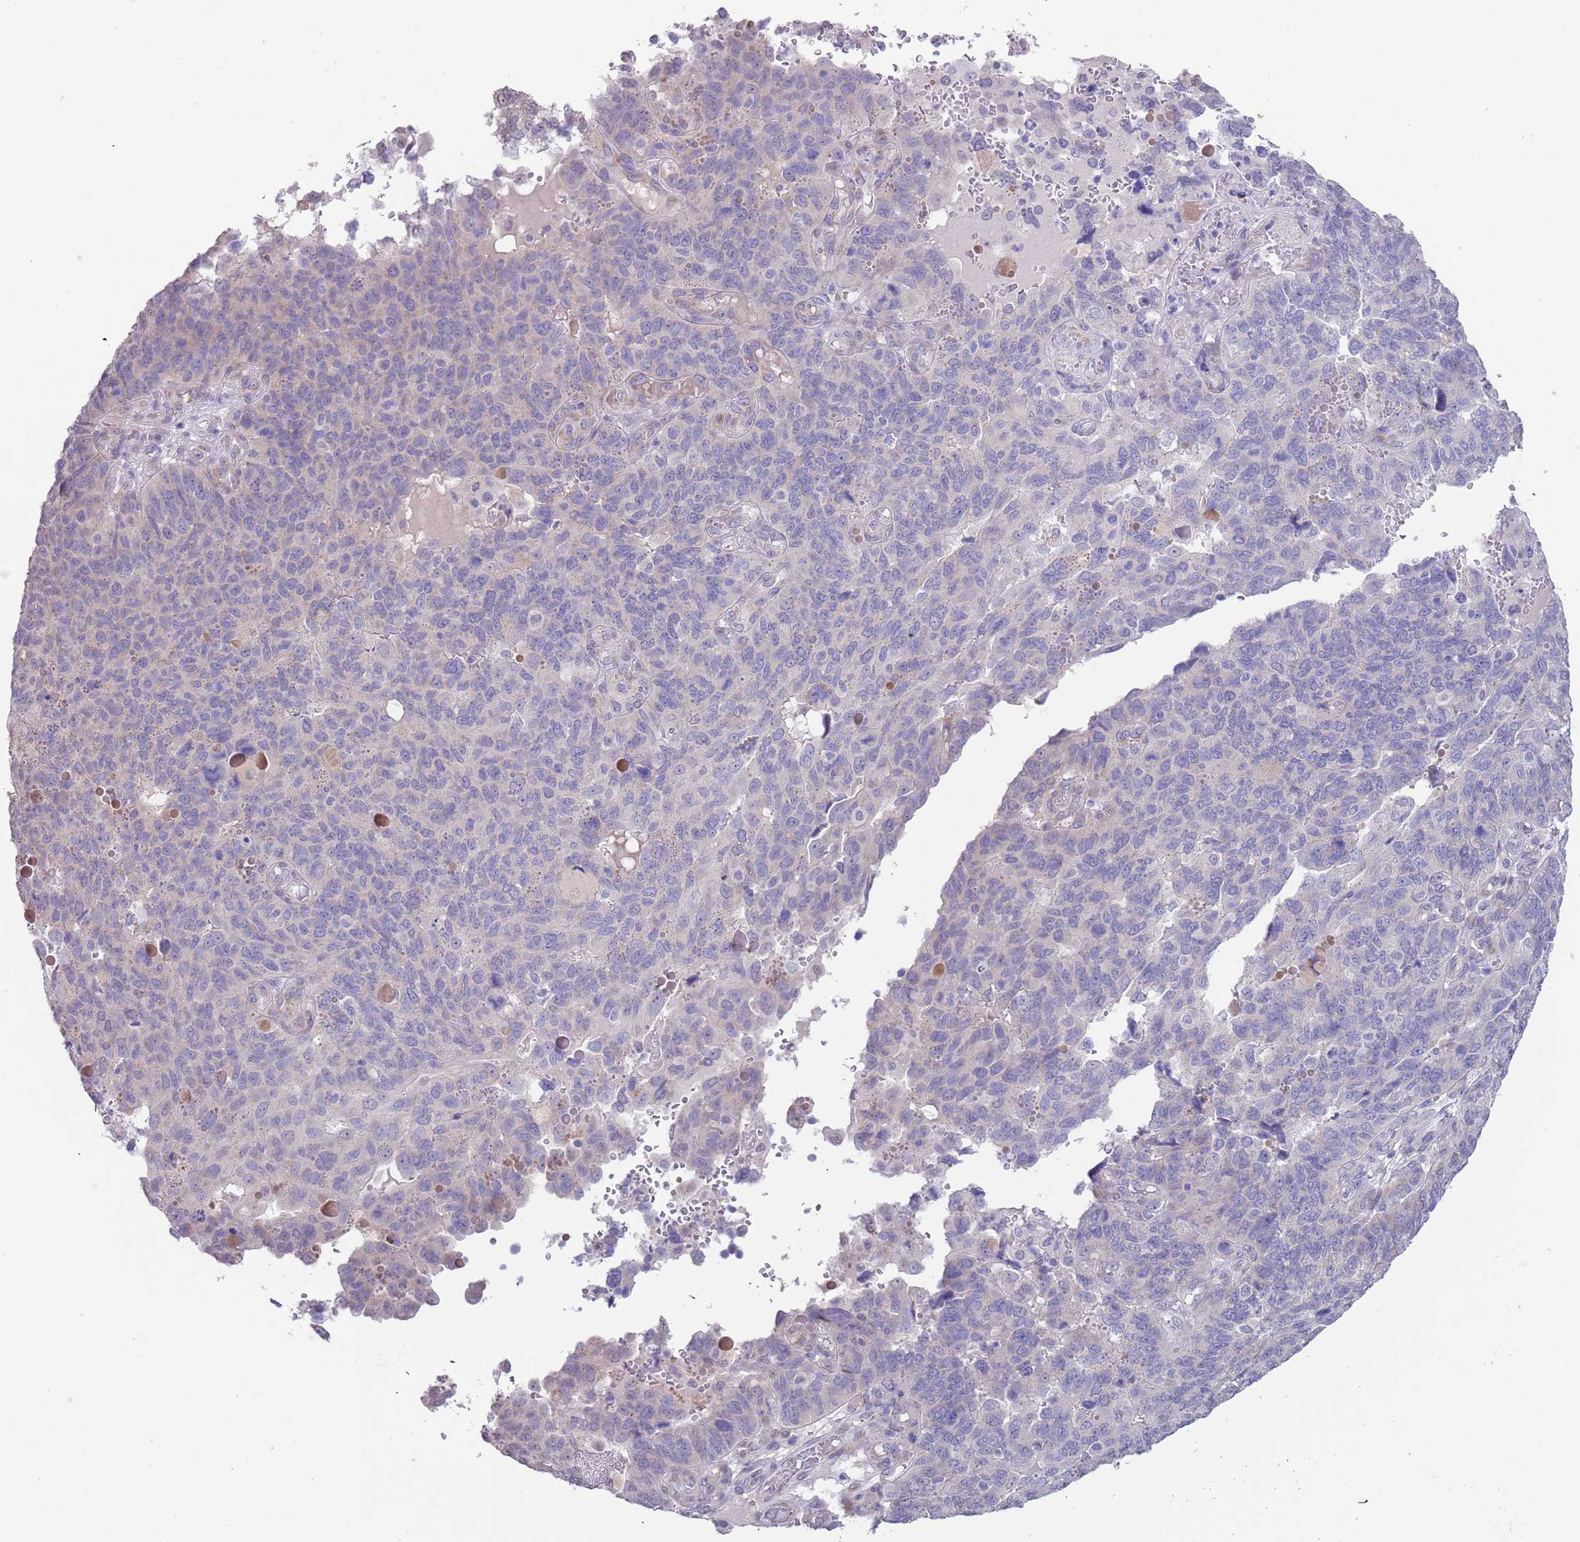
{"staining": {"intensity": "negative", "quantity": "none", "location": "none"}, "tissue": "endometrial cancer", "cell_type": "Tumor cells", "image_type": "cancer", "snomed": [{"axis": "morphology", "description": "Adenocarcinoma, NOS"}, {"axis": "topography", "description": "Endometrium"}], "caption": "The micrograph reveals no significant expression in tumor cells of endometrial cancer.", "gene": "TNRC6C", "patient": {"sex": "female", "age": 66}}